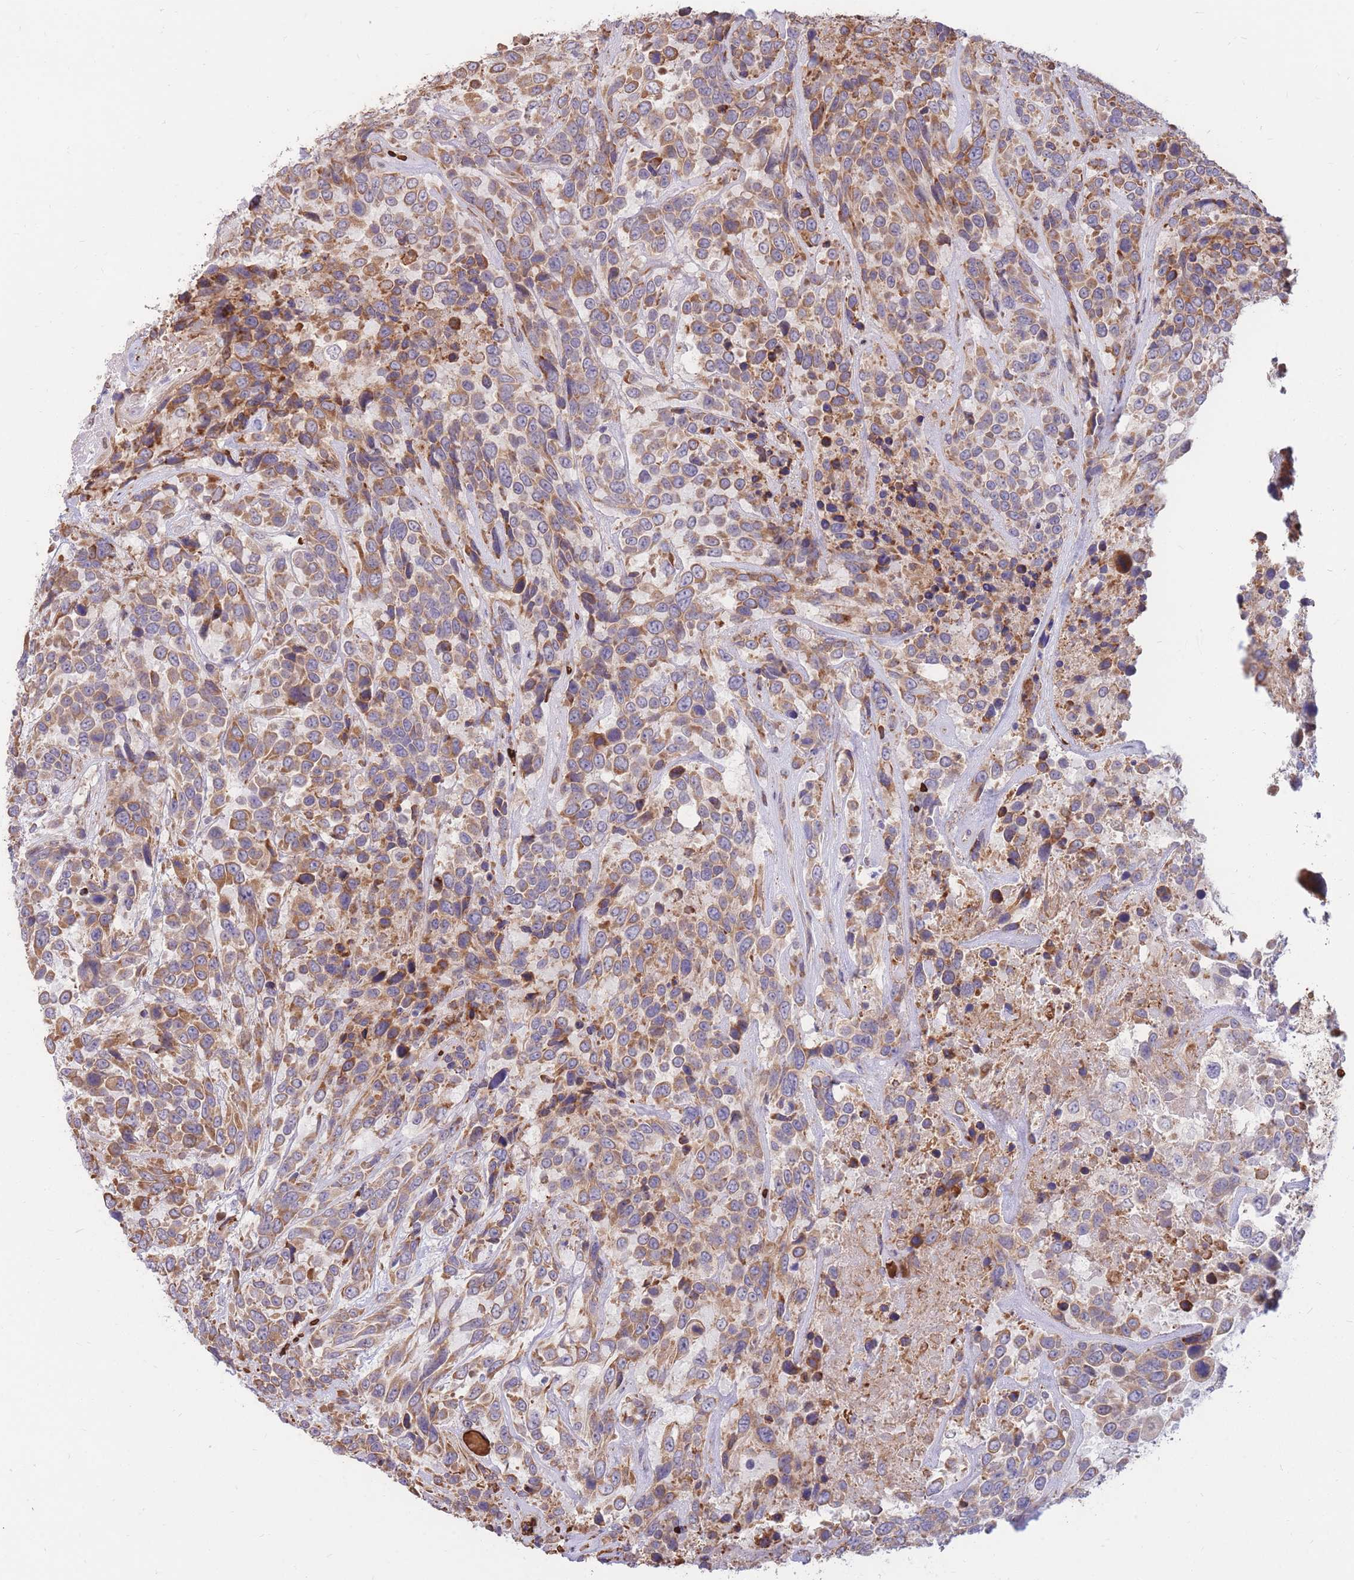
{"staining": {"intensity": "moderate", "quantity": ">75%", "location": "cytoplasmic/membranous"}, "tissue": "urothelial cancer", "cell_type": "Tumor cells", "image_type": "cancer", "snomed": [{"axis": "morphology", "description": "Urothelial carcinoma, High grade"}, {"axis": "topography", "description": "Urinary bladder"}], "caption": "High-grade urothelial carcinoma stained for a protein (brown) reveals moderate cytoplasmic/membranous positive expression in approximately >75% of tumor cells.", "gene": "ATP10D", "patient": {"sex": "female", "age": 70}}